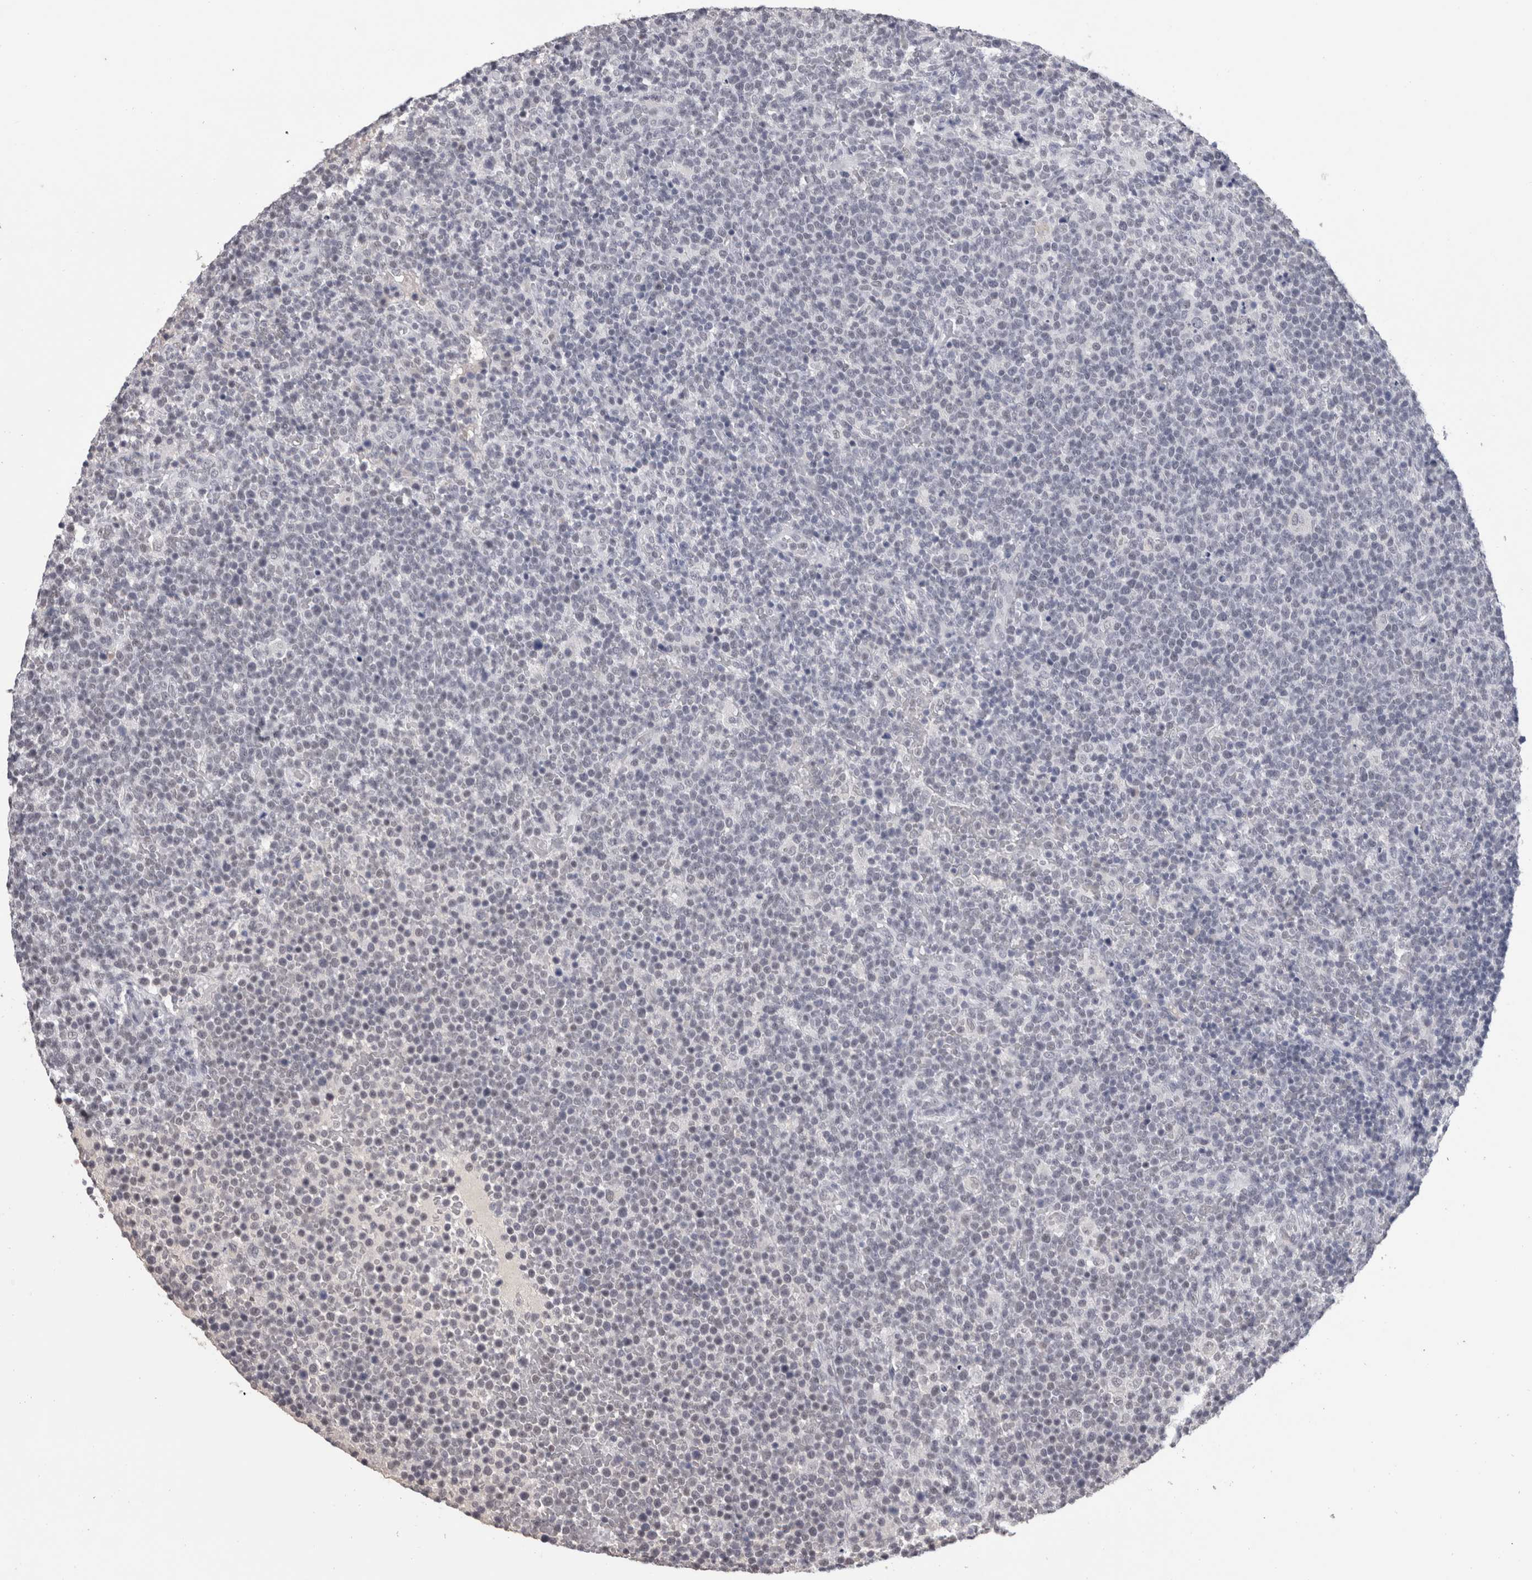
{"staining": {"intensity": "negative", "quantity": "none", "location": "none"}, "tissue": "lymphoma", "cell_type": "Tumor cells", "image_type": "cancer", "snomed": [{"axis": "morphology", "description": "Malignant lymphoma, non-Hodgkin's type, High grade"}, {"axis": "topography", "description": "Lymph node"}], "caption": "Lymphoma stained for a protein using IHC exhibits no staining tumor cells.", "gene": "DDX17", "patient": {"sex": "male", "age": 61}}